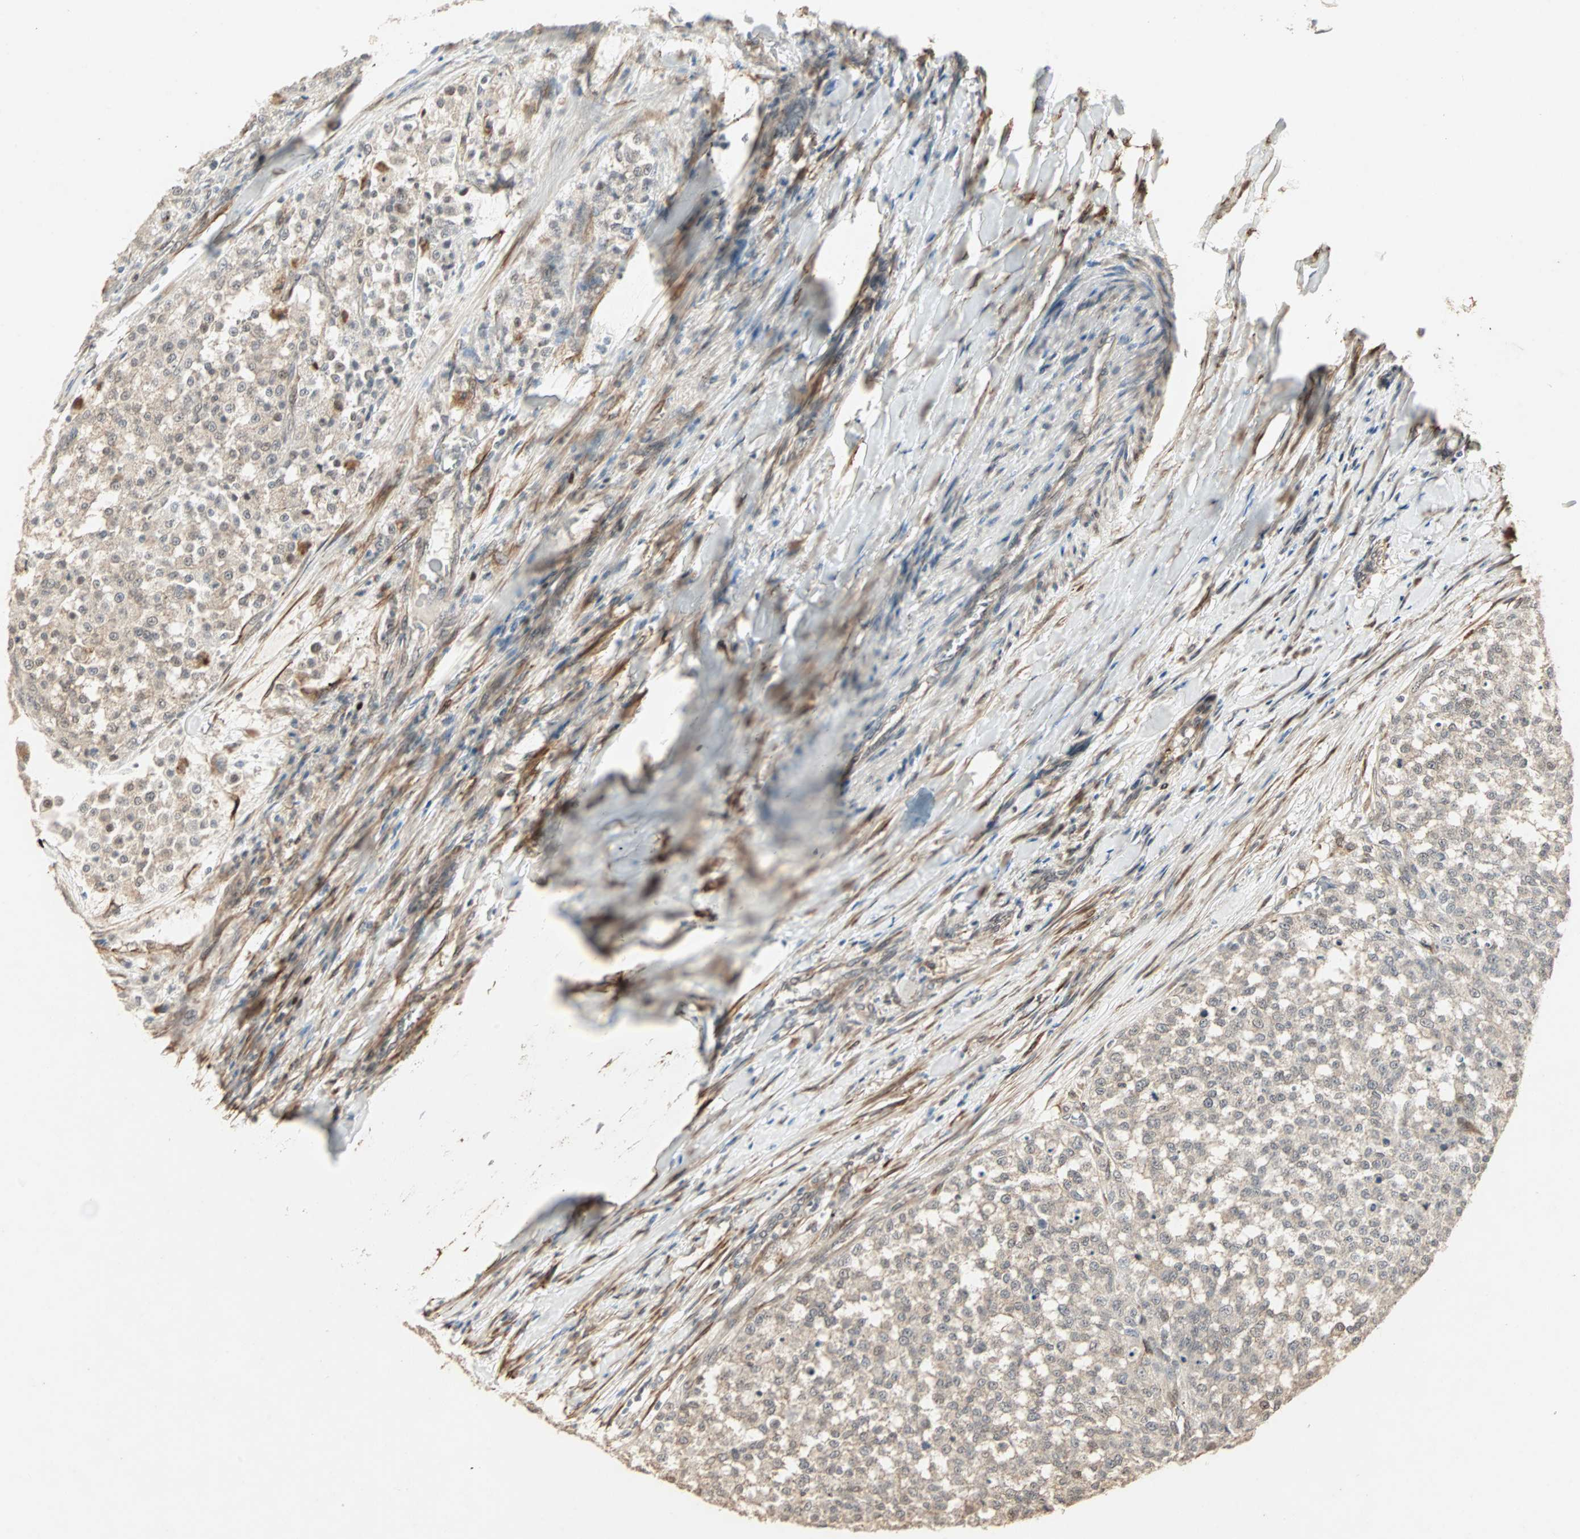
{"staining": {"intensity": "weak", "quantity": "25%-75%", "location": "cytoplasmic/membranous"}, "tissue": "testis cancer", "cell_type": "Tumor cells", "image_type": "cancer", "snomed": [{"axis": "morphology", "description": "Seminoma, NOS"}, {"axis": "topography", "description": "Testis"}], "caption": "Protein expression analysis of human testis cancer (seminoma) reveals weak cytoplasmic/membranous expression in about 25%-75% of tumor cells.", "gene": "TRPV4", "patient": {"sex": "male", "age": 59}}